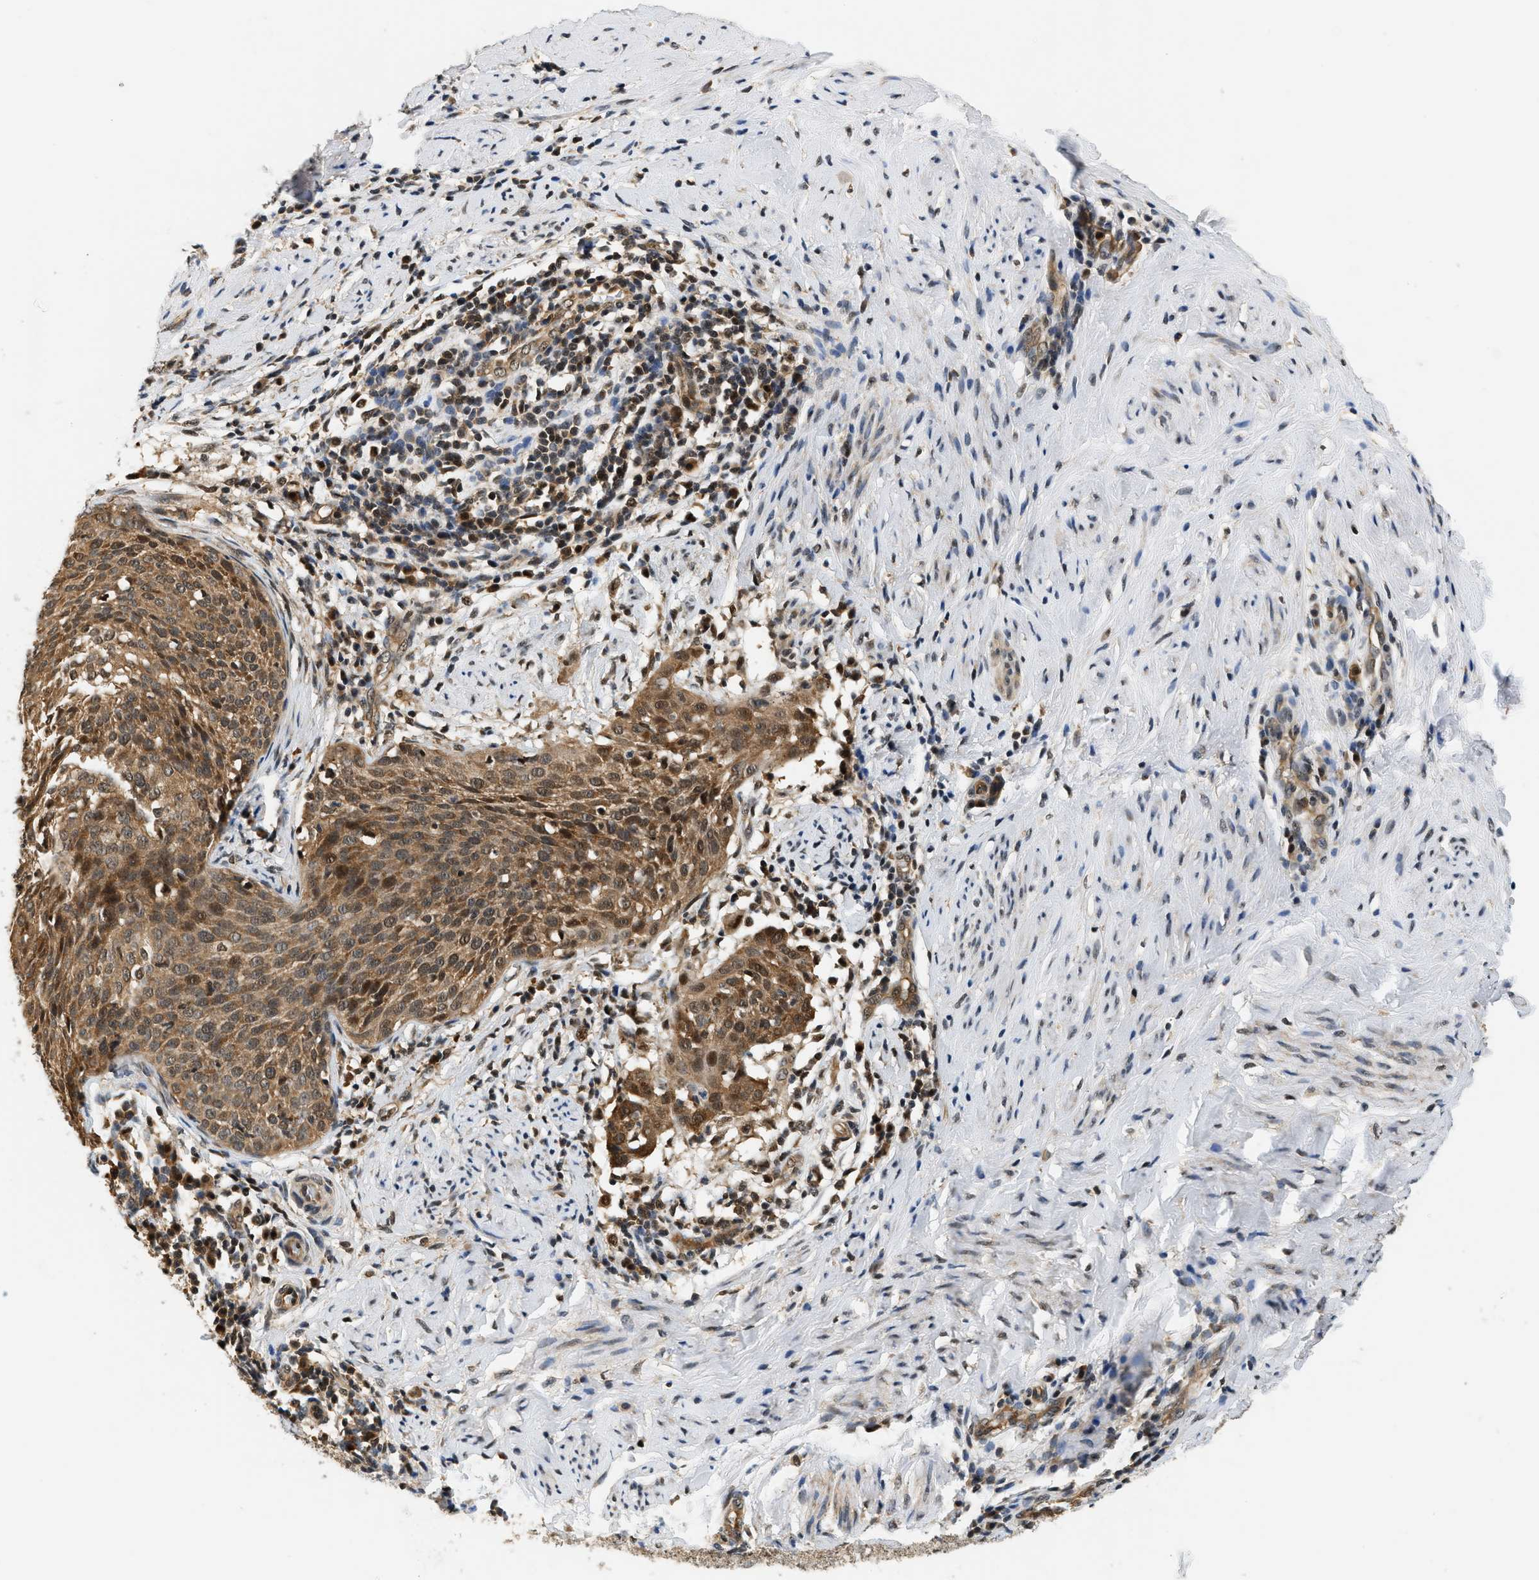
{"staining": {"intensity": "strong", "quantity": ">75%", "location": "cytoplasmic/membranous"}, "tissue": "cervical cancer", "cell_type": "Tumor cells", "image_type": "cancer", "snomed": [{"axis": "morphology", "description": "Squamous cell carcinoma, NOS"}, {"axis": "topography", "description": "Cervix"}], "caption": "The histopathology image displays immunohistochemical staining of cervical squamous cell carcinoma. There is strong cytoplasmic/membranous expression is identified in about >75% of tumor cells.", "gene": "PSMD3", "patient": {"sex": "female", "age": 51}}